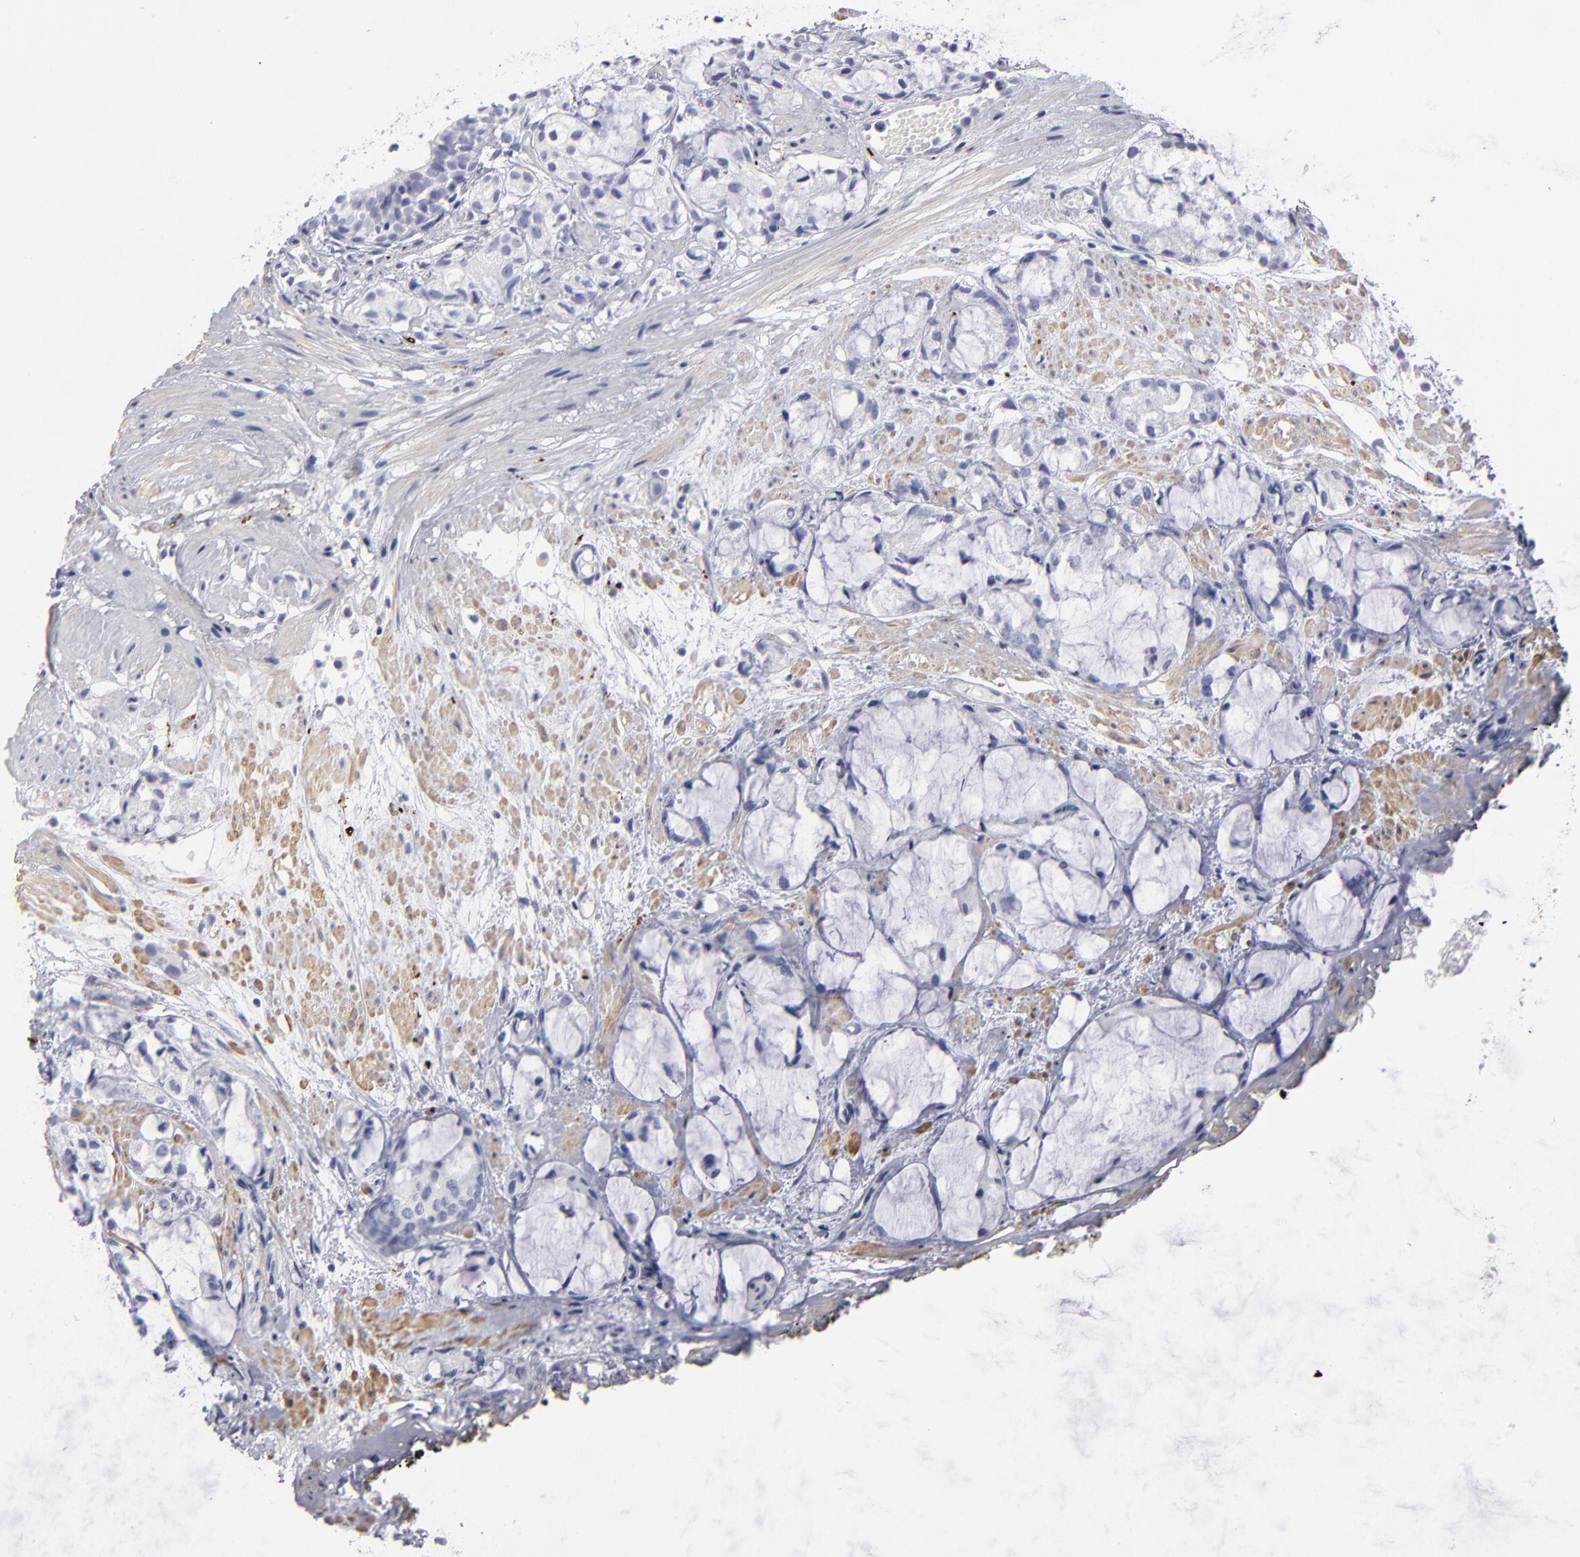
{"staining": {"intensity": "negative", "quantity": "none", "location": "none"}, "tissue": "prostate cancer", "cell_type": "Tumor cells", "image_type": "cancer", "snomed": [{"axis": "morphology", "description": "Adenocarcinoma, High grade"}, {"axis": "topography", "description": "Prostate"}], "caption": "A photomicrograph of adenocarcinoma (high-grade) (prostate) stained for a protein demonstrates no brown staining in tumor cells.", "gene": "CADM3", "patient": {"sex": "male", "age": 85}}